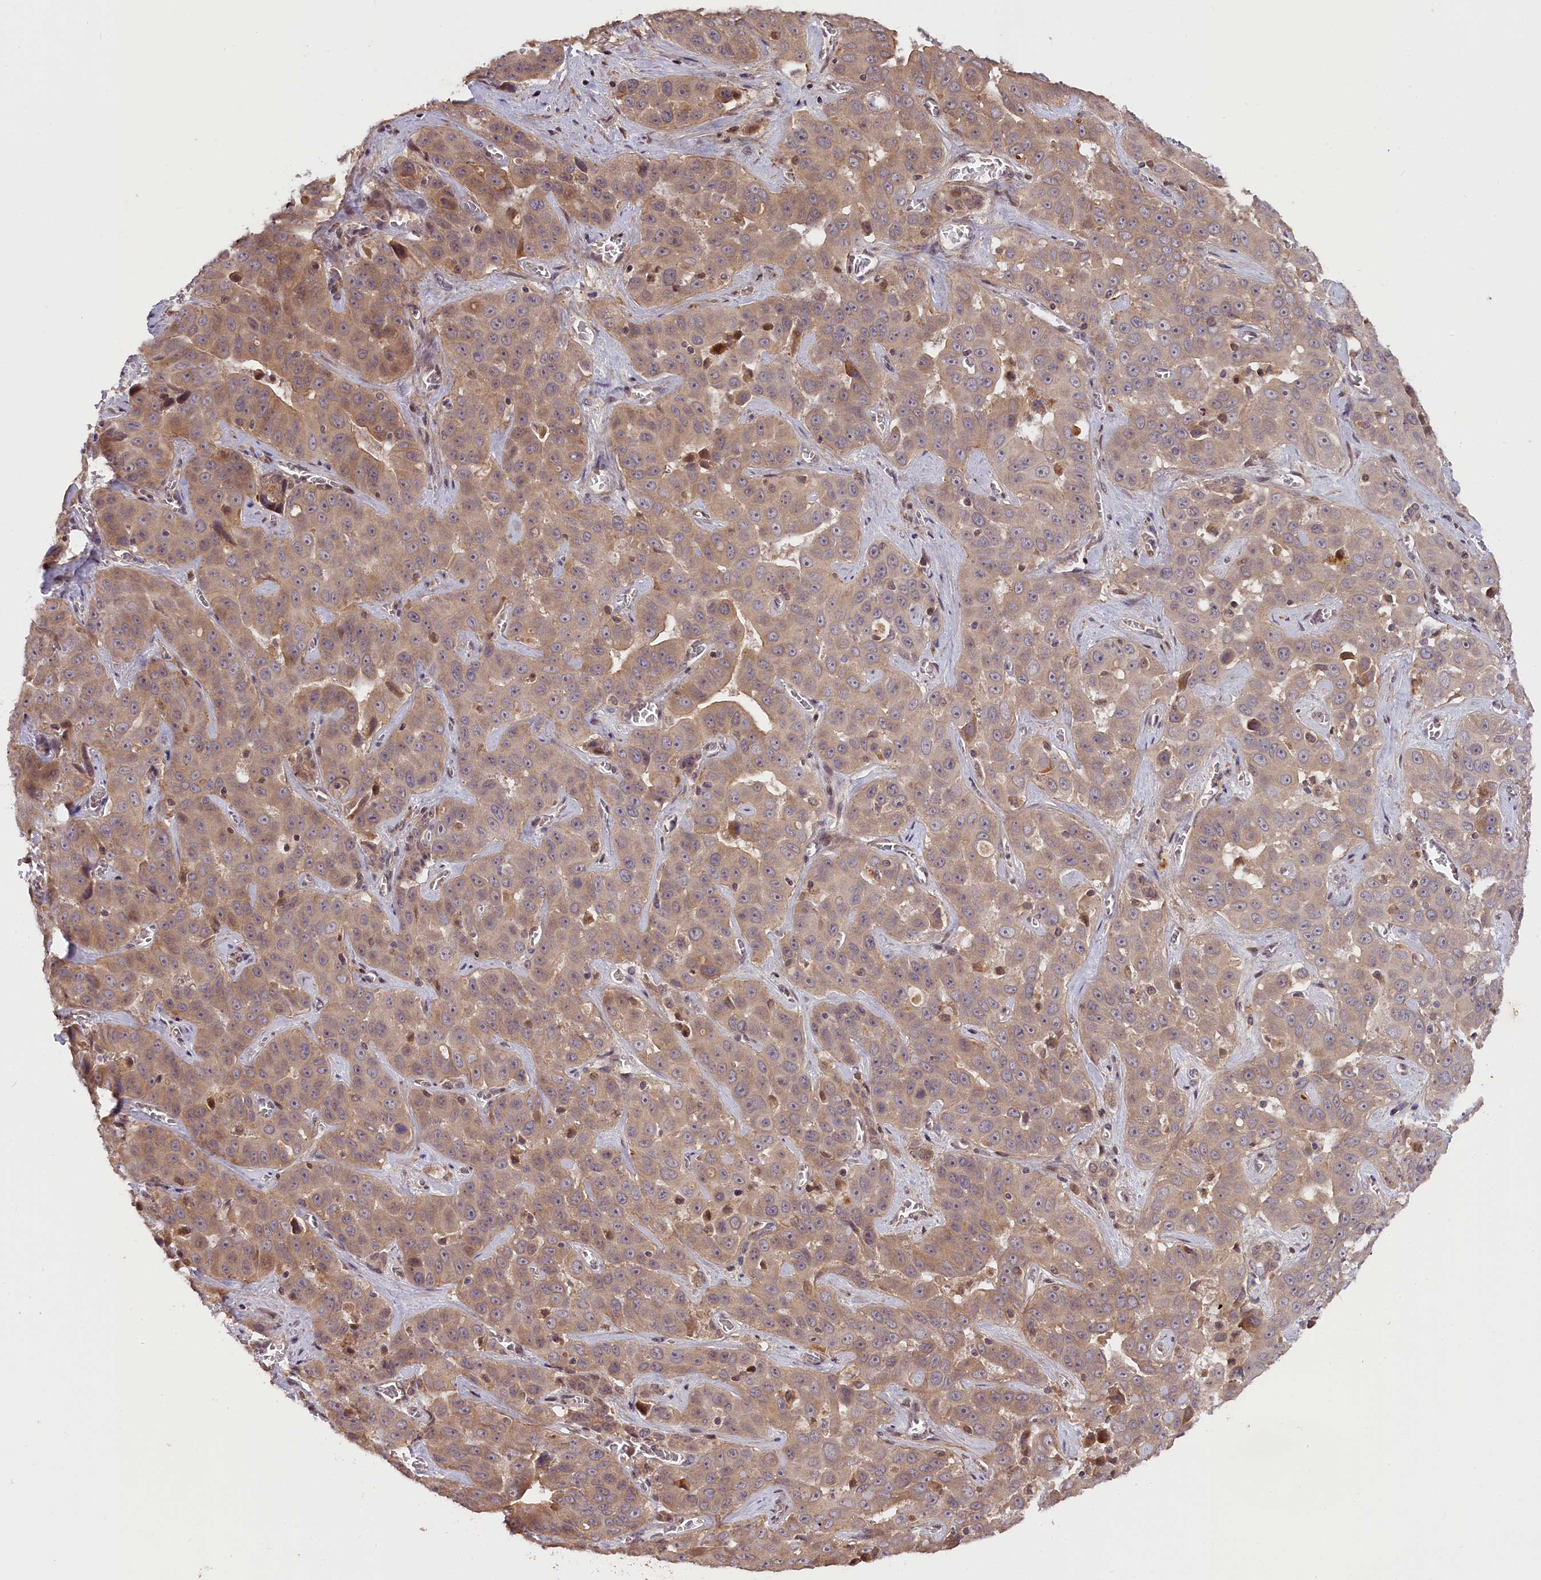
{"staining": {"intensity": "moderate", "quantity": "25%-75%", "location": "cytoplasmic/membranous"}, "tissue": "liver cancer", "cell_type": "Tumor cells", "image_type": "cancer", "snomed": [{"axis": "morphology", "description": "Cholangiocarcinoma"}, {"axis": "topography", "description": "Liver"}], "caption": "Tumor cells reveal moderate cytoplasmic/membranous expression in approximately 25%-75% of cells in liver cholangiocarcinoma. (Stains: DAB in brown, nuclei in blue, Microscopy: brightfield microscopy at high magnification).", "gene": "ZNF480", "patient": {"sex": "female", "age": 52}}